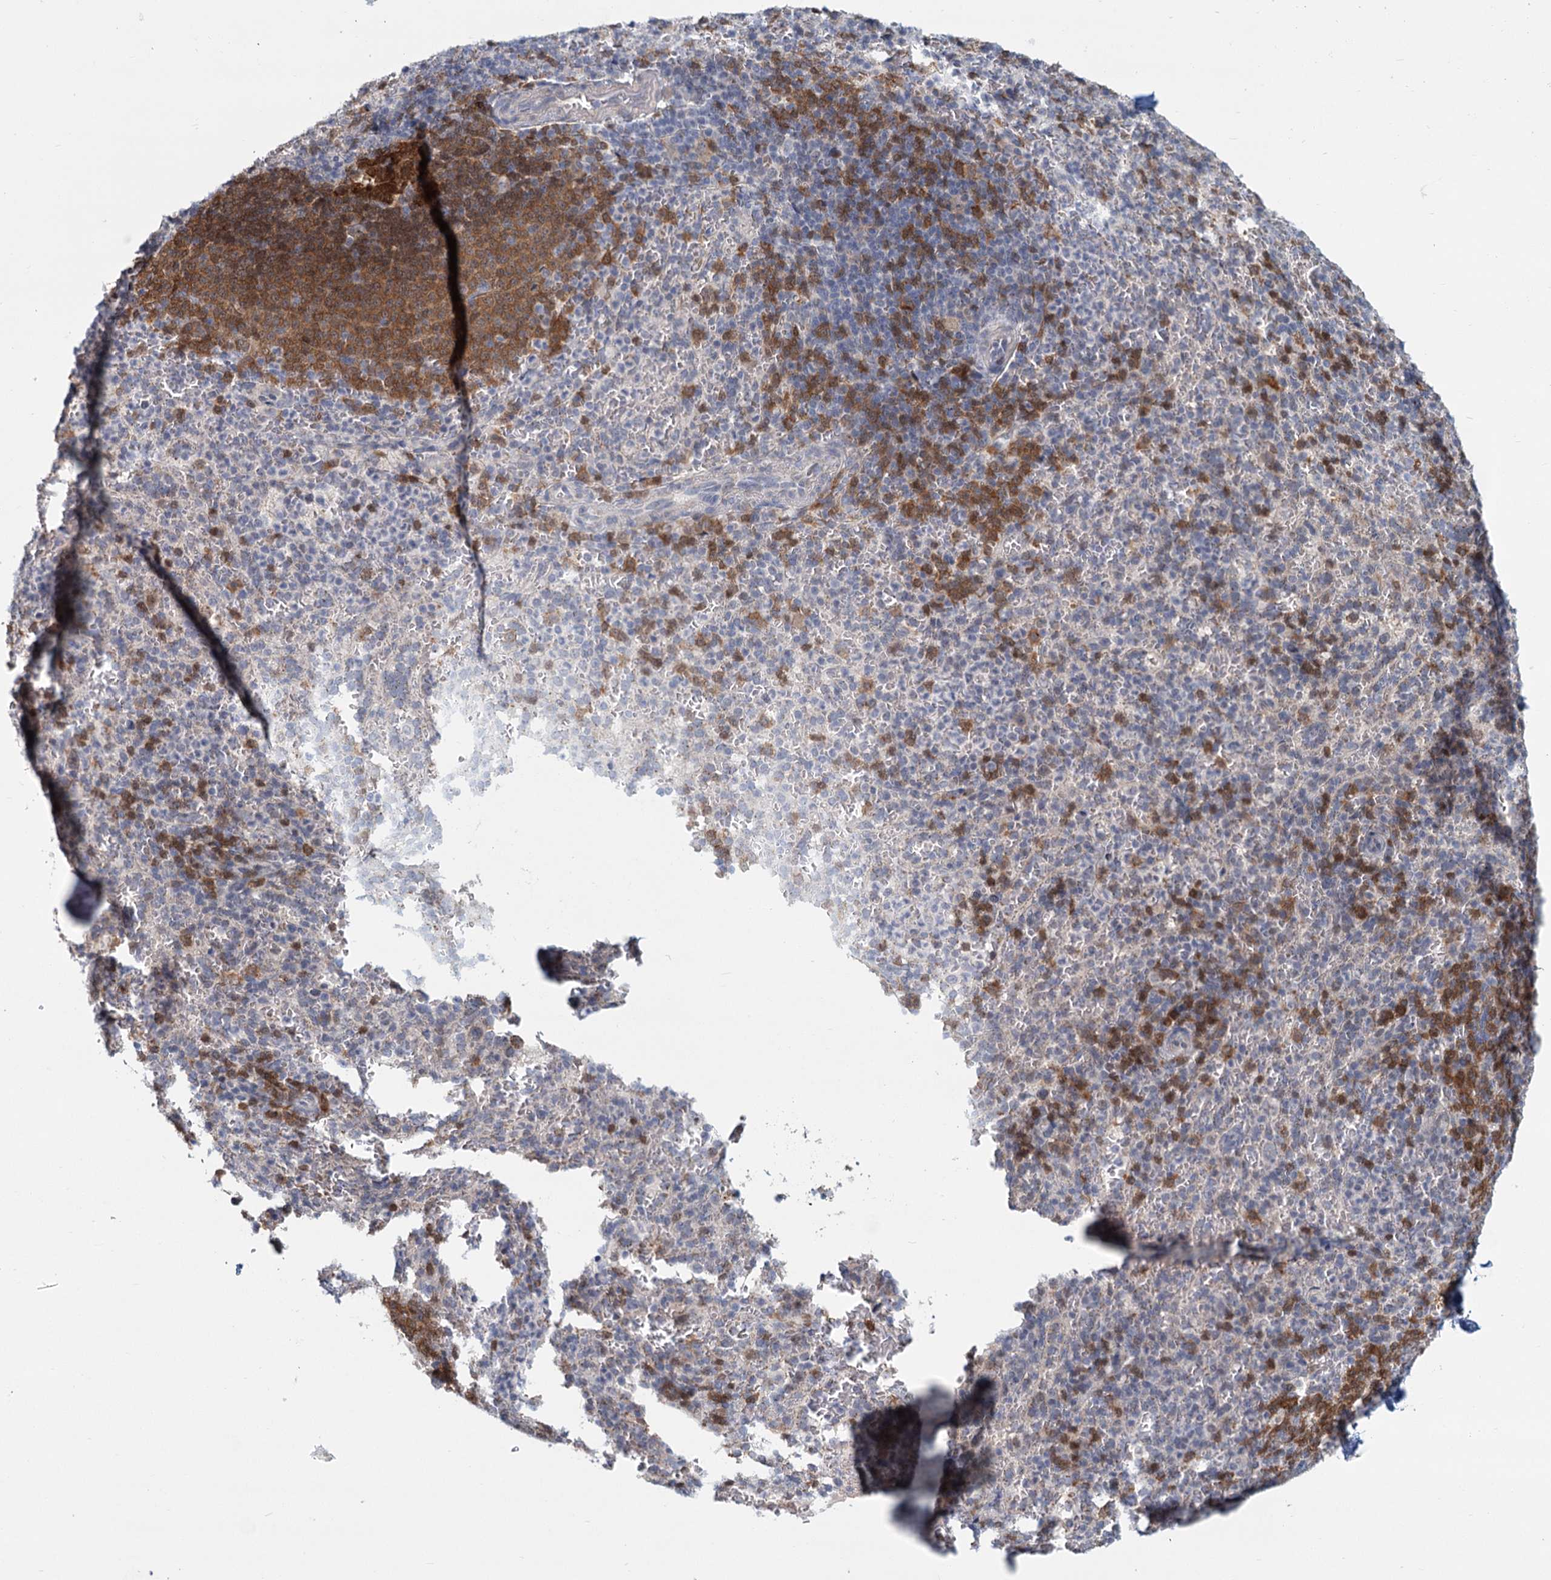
{"staining": {"intensity": "moderate", "quantity": "<25%", "location": "cytoplasmic/membranous"}, "tissue": "spleen", "cell_type": "Cells in red pulp", "image_type": "normal", "snomed": [{"axis": "morphology", "description": "Normal tissue, NOS"}, {"axis": "topography", "description": "Spleen"}], "caption": "Moderate cytoplasmic/membranous expression for a protein is present in about <25% of cells in red pulp of normal spleen using immunohistochemistry.", "gene": "STAP1", "patient": {"sex": "female", "age": 21}}